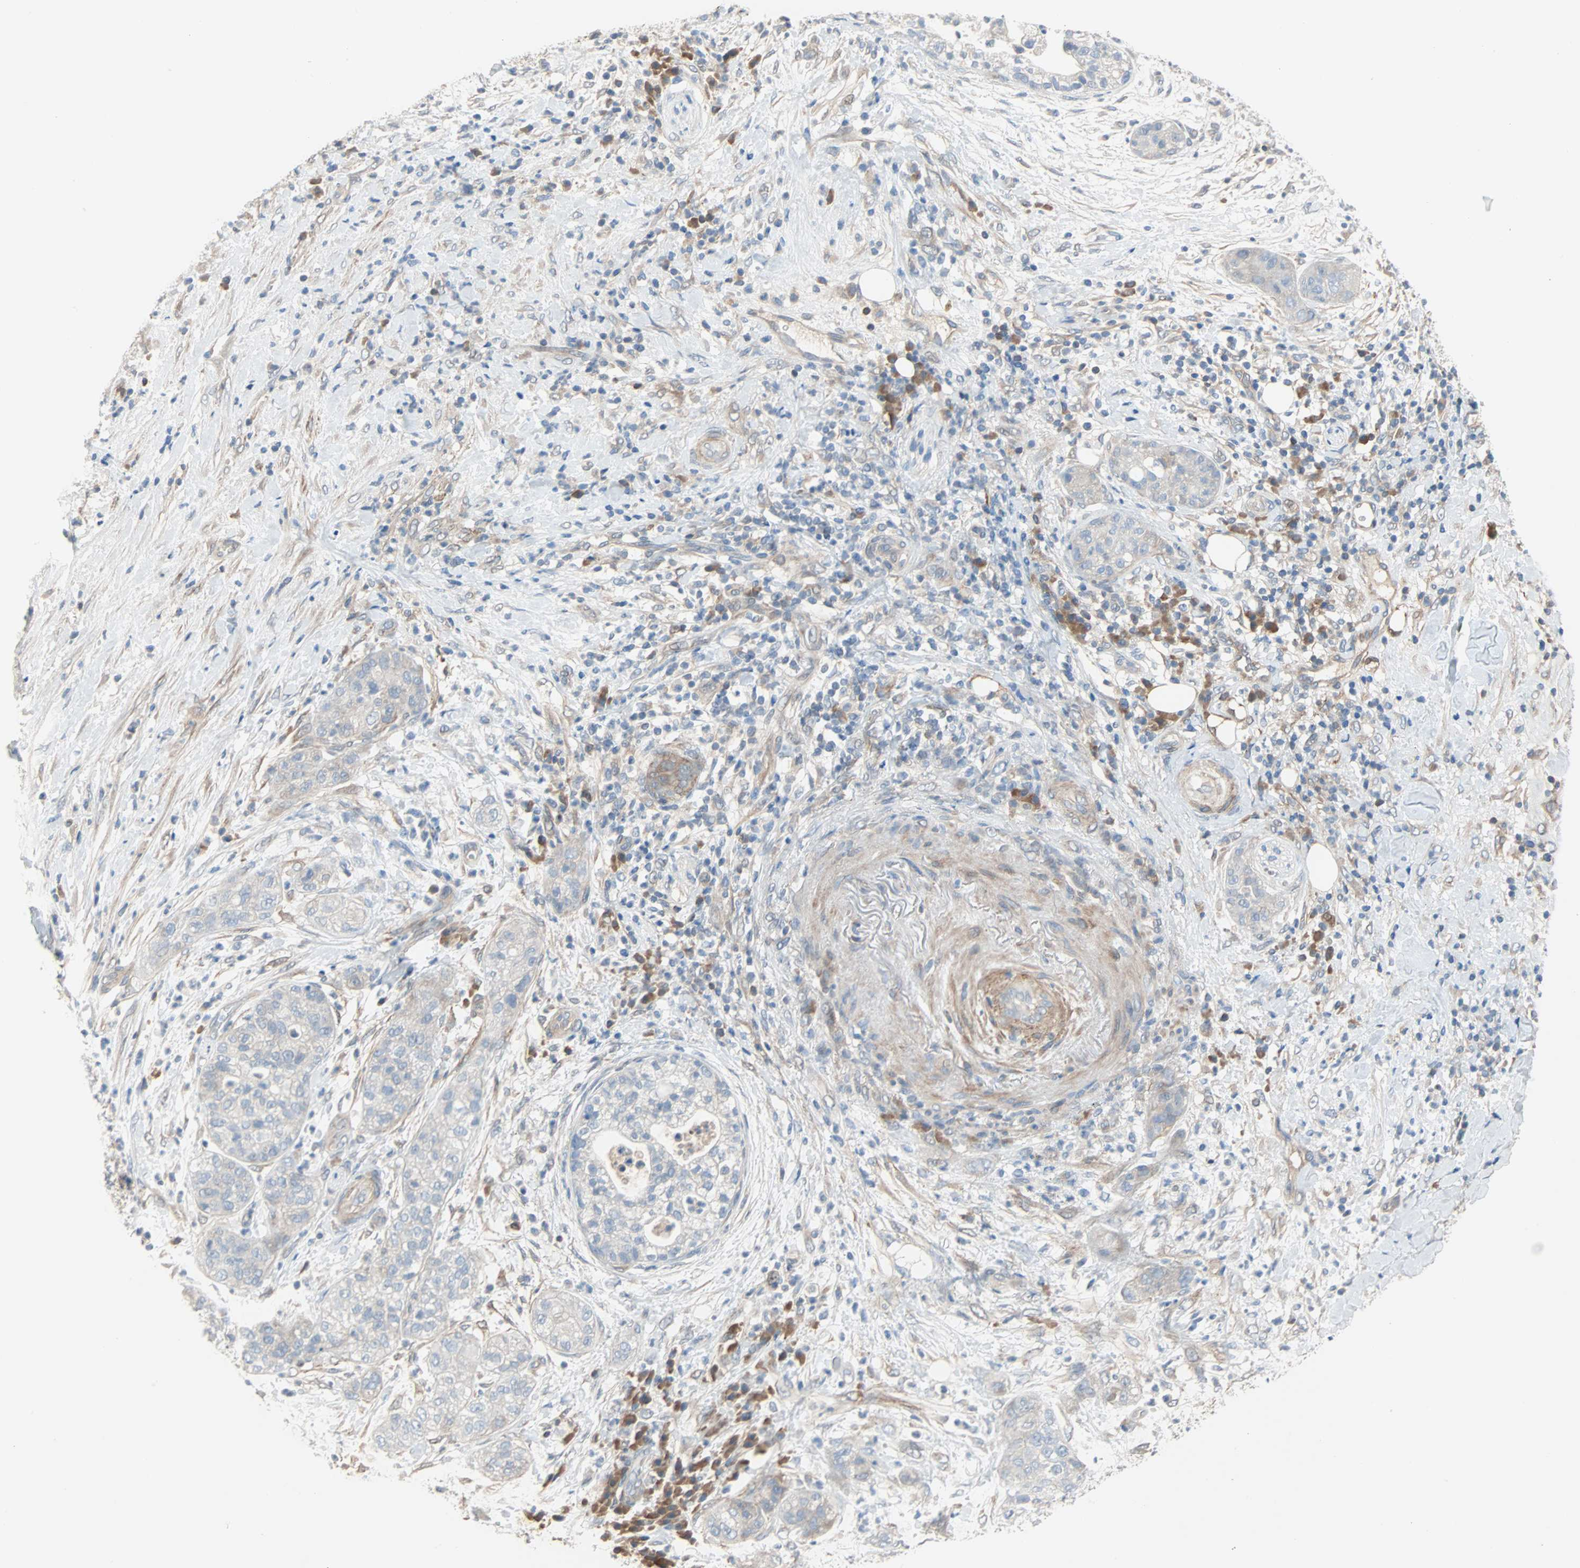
{"staining": {"intensity": "weak", "quantity": "<25%", "location": "cytoplasmic/membranous"}, "tissue": "pancreatic cancer", "cell_type": "Tumor cells", "image_type": "cancer", "snomed": [{"axis": "morphology", "description": "Adenocarcinoma, NOS"}, {"axis": "topography", "description": "Pancreas"}], "caption": "Protein analysis of pancreatic cancer (adenocarcinoma) demonstrates no significant staining in tumor cells.", "gene": "TNFRSF12A", "patient": {"sex": "female", "age": 78}}